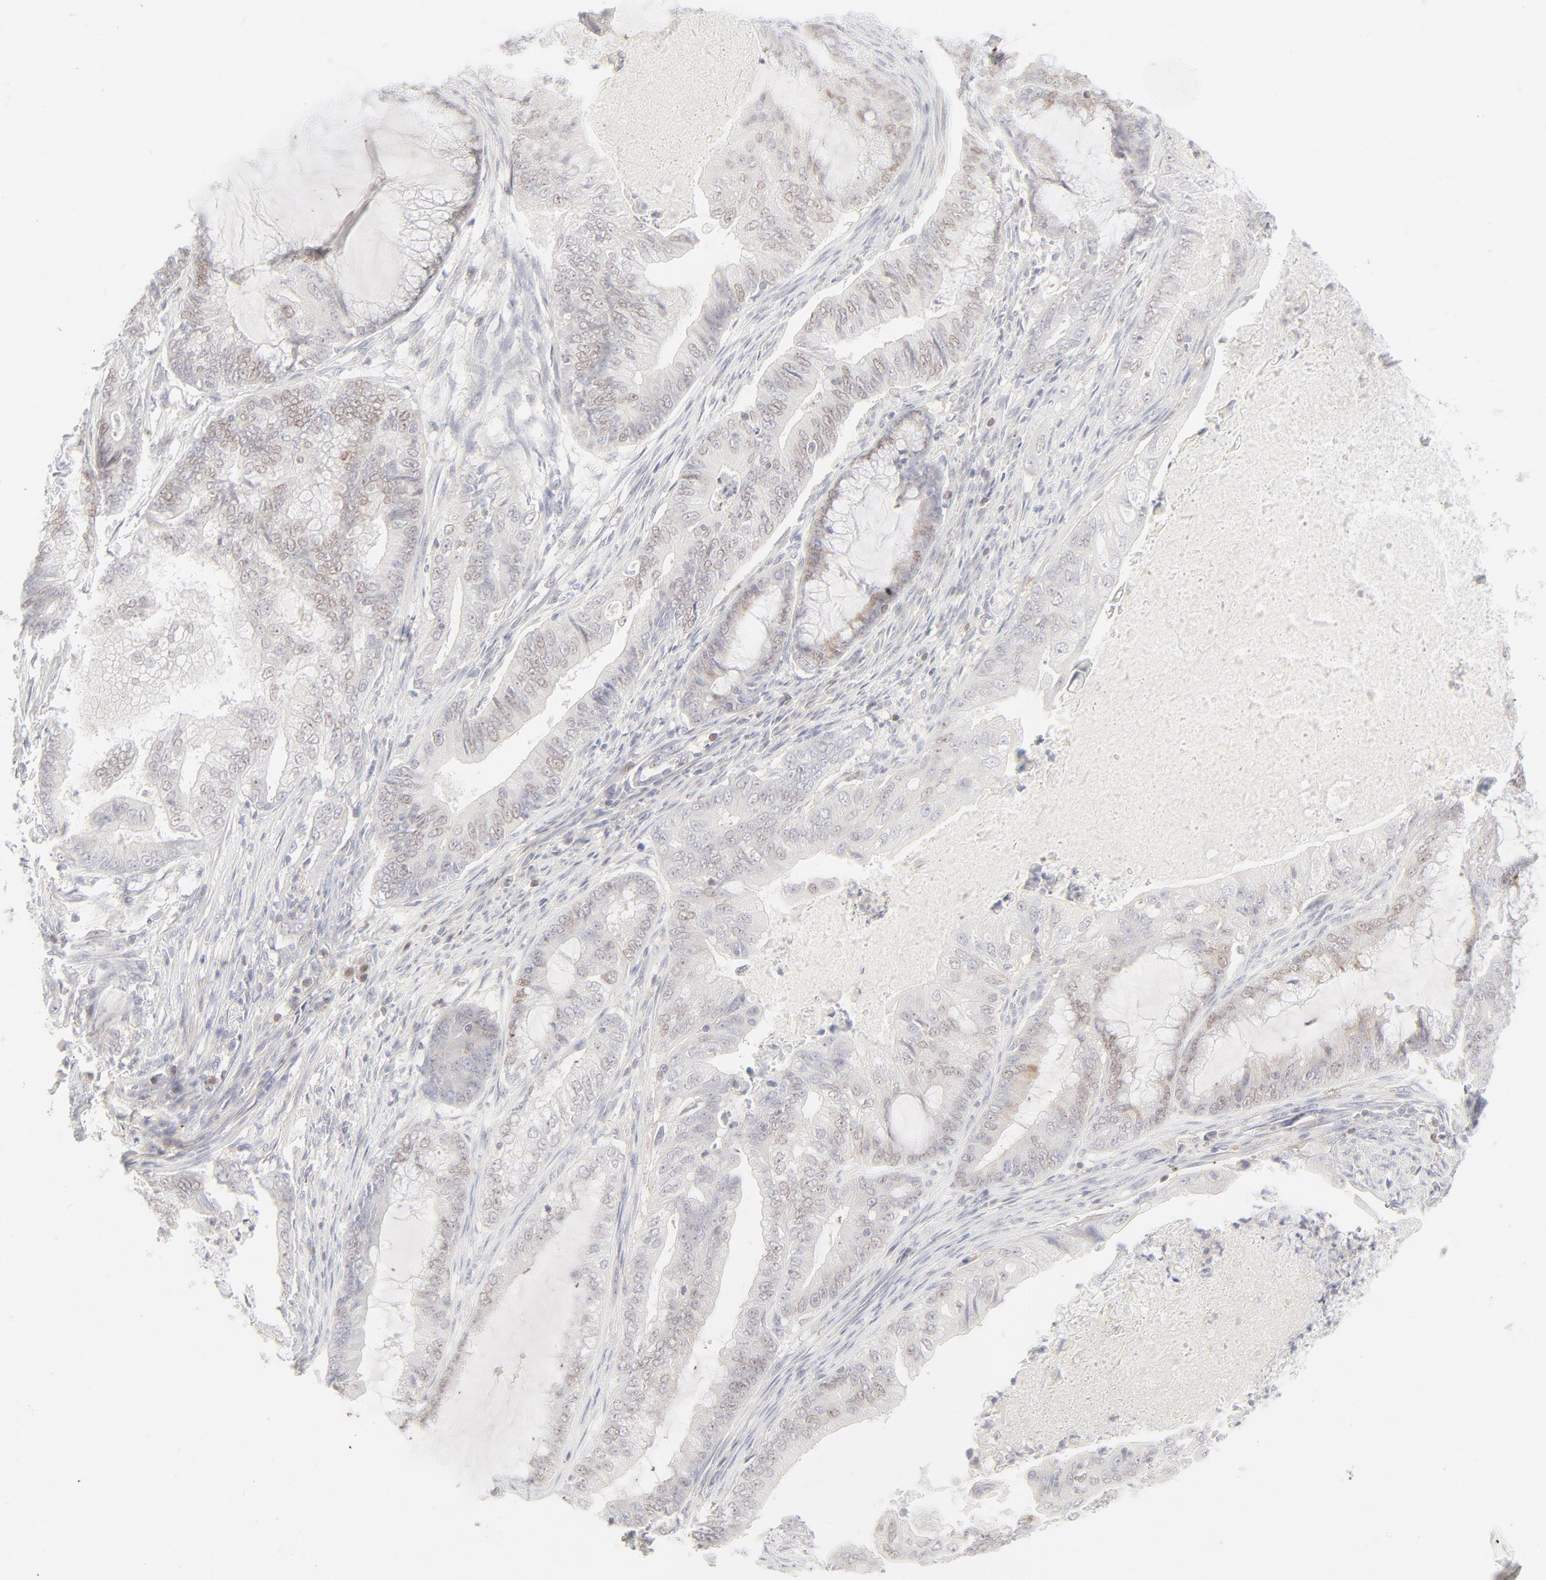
{"staining": {"intensity": "weak", "quantity": "25%-75%", "location": "cytoplasmic/membranous,nuclear"}, "tissue": "endometrial cancer", "cell_type": "Tumor cells", "image_type": "cancer", "snomed": [{"axis": "morphology", "description": "Adenocarcinoma, NOS"}, {"axis": "topography", "description": "Endometrium"}], "caption": "Human adenocarcinoma (endometrial) stained for a protein (brown) reveals weak cytoplasmic/membranous and nuclear positive staining in approximately 25%-75% of tumor cells.", "gene": "PRKCB", "patient": {"sex": "female", "age": 63}}